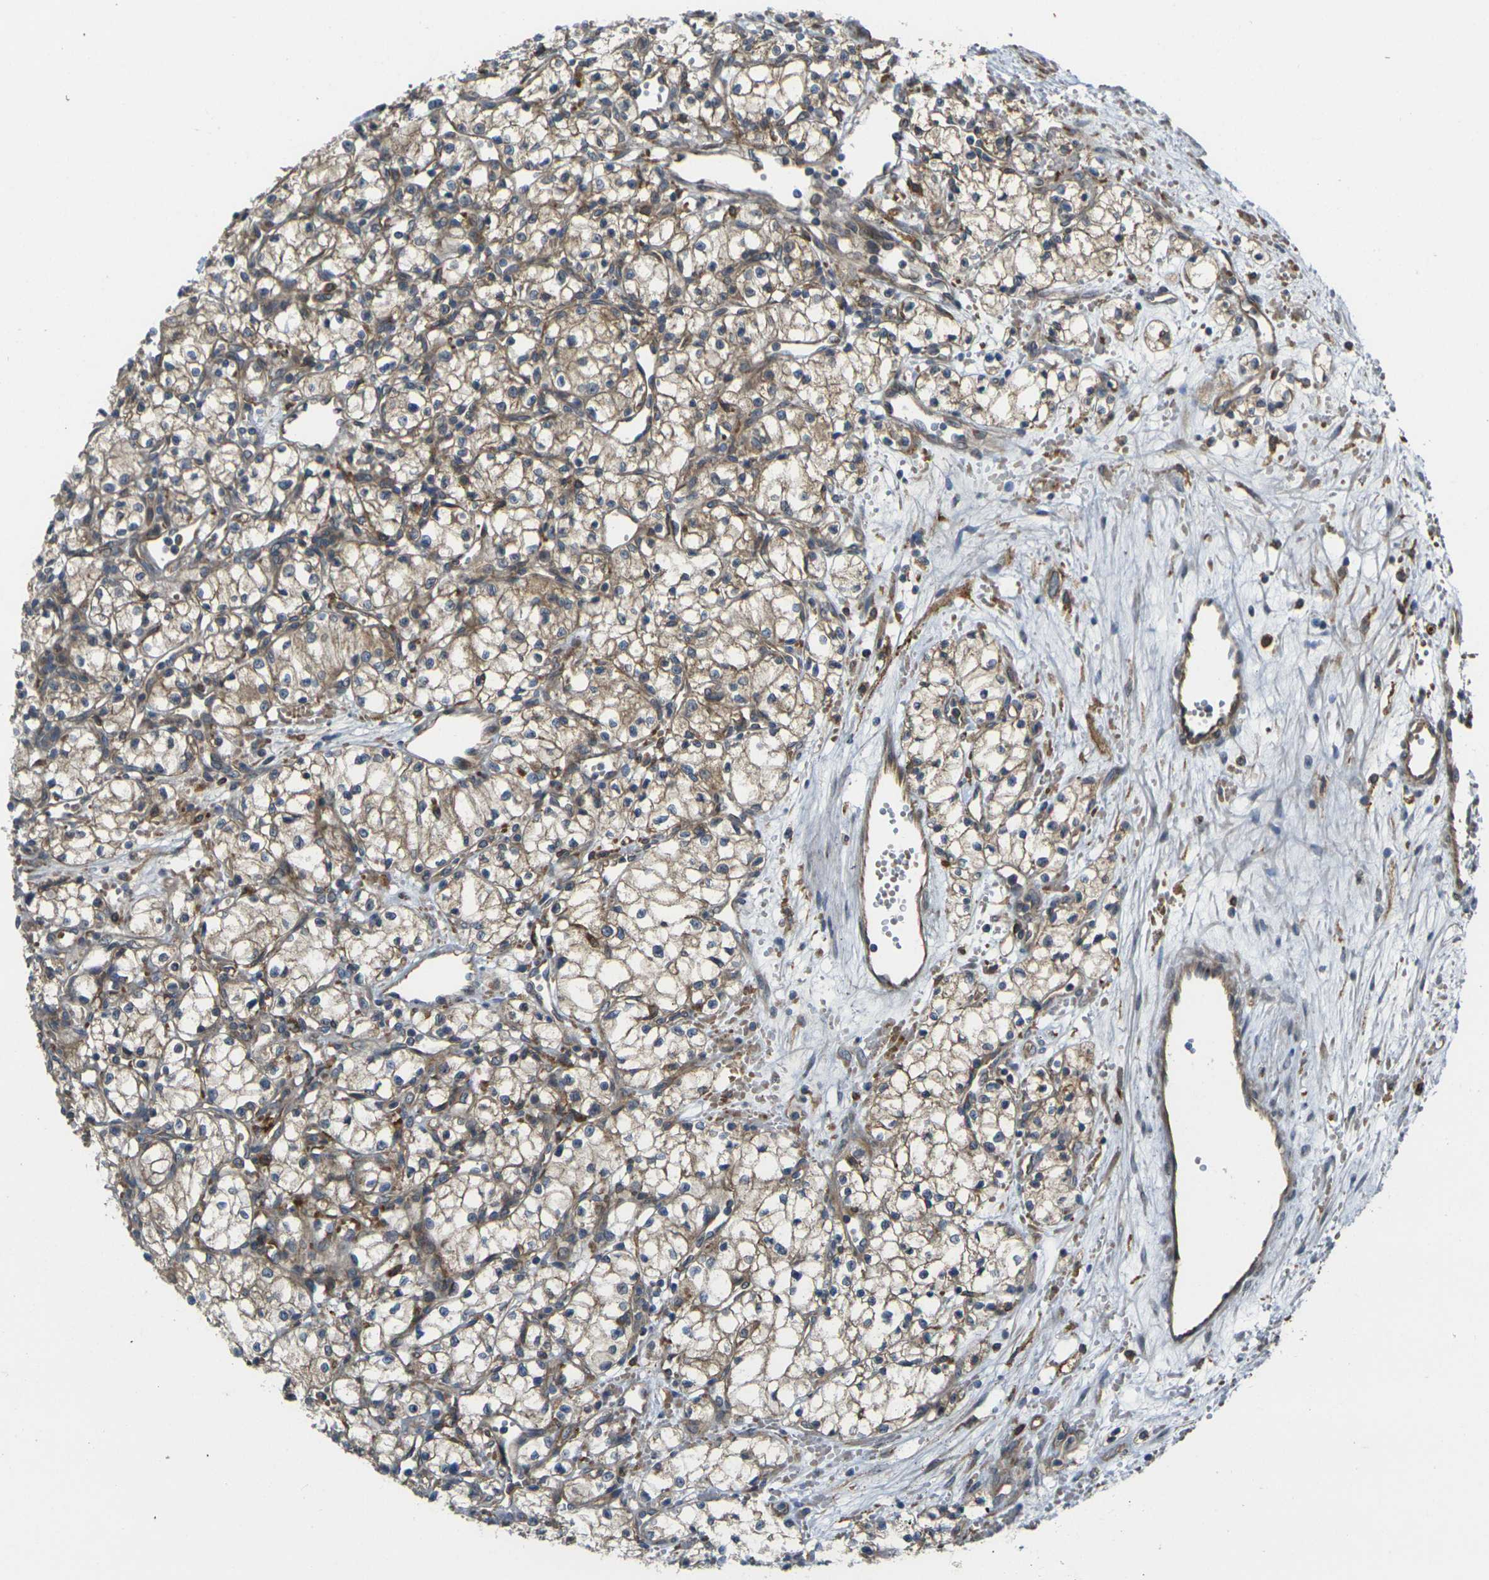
{"staining": {"intensity": "moderate", "quantity": ">75%", "location": "cytoplasmic/membranous"}, "tissue": "renal cancer", "cell_type": "Tumor cells", "image_type": "cancer", "snomed": [{"axis": "morphology", "description": "Normal tissue, NOS"}, {"axis": "morphology", "description": "Adenocarcinoma, NOS"}, {"axis": "topography", "description": "Kidney"}], "caption": "Immunohistochemical staining of human adenocarcinoma (renal) shows medium levels of moderate cytoplasmic/membranous protein expression in about >75% of tumor cells.", "gene": "FZD1", "patient": {"sex": "male", "age": 59}}